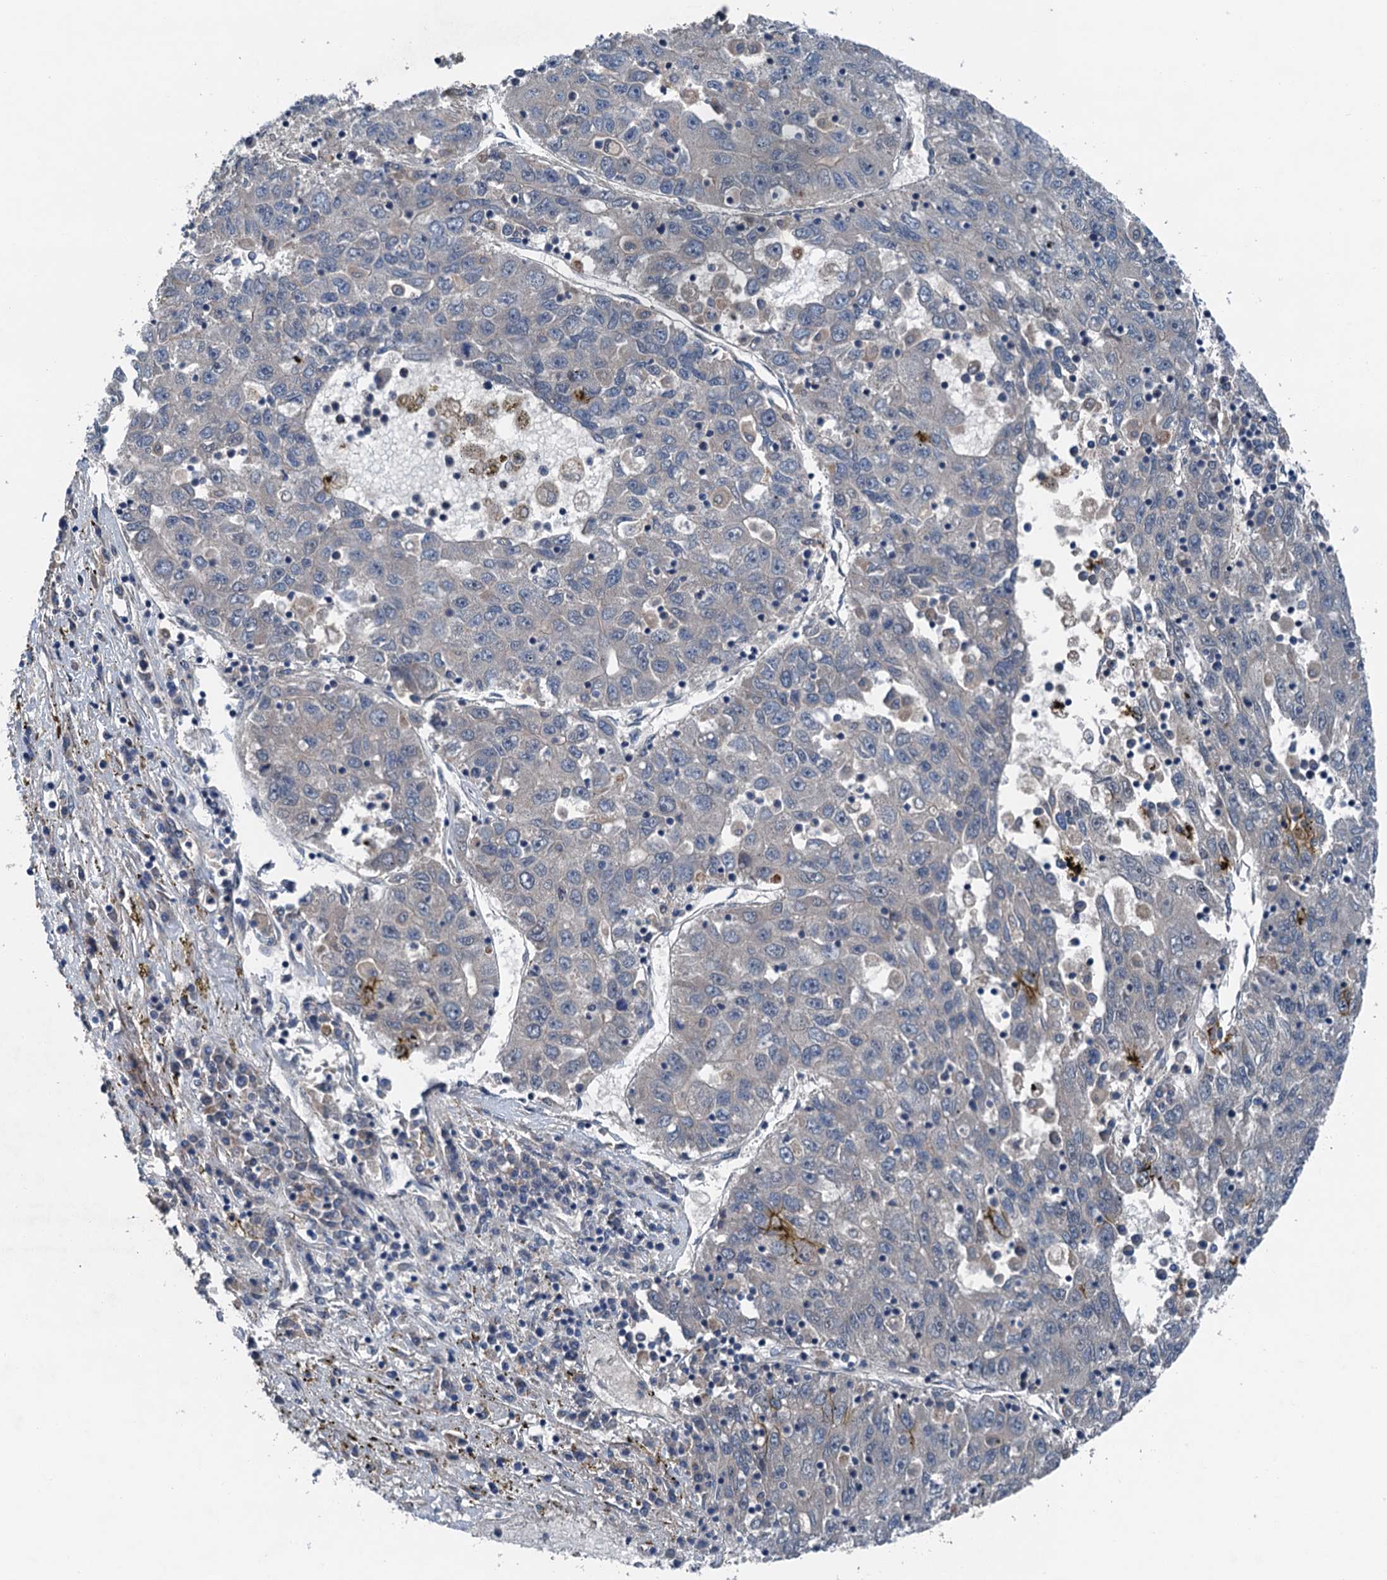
{"staining": {"intensity": "negative", "quantity": "none", "location": "none"}, "tissue": "liver cancer", "cell_type": "Tumor cells", "image_type": "cancer", "snomed": [{"axis": "morphology", "description": "Carcinoma, Hepatocellular, NOS"}, {"axis": "topography", "description": "Liver"}], "caption": "Liver cancer (hepatocellular carcinoma) stained for a protein using IHC exhibits no staining tumor cells.", "gene": "SLC2A10", "patient": {"sex": "male", "age": 49}}